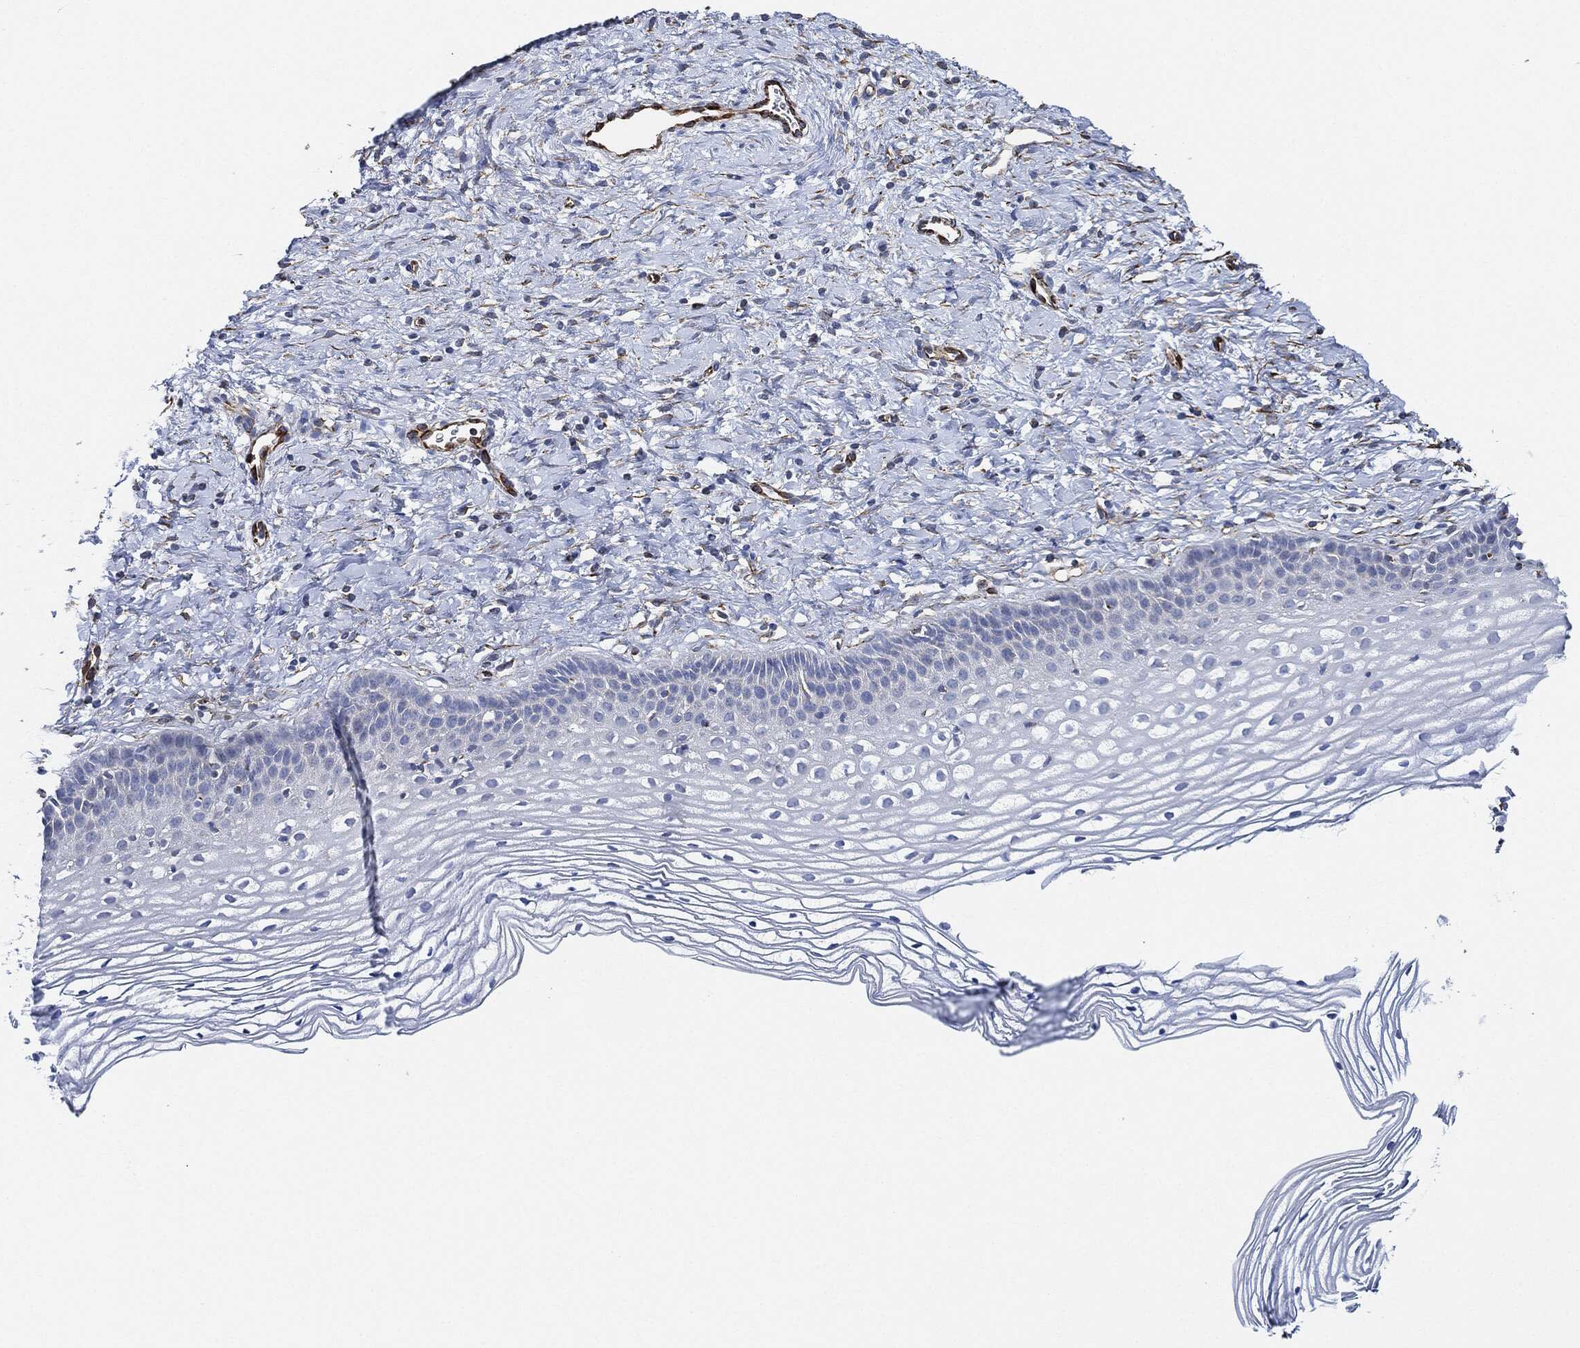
{"staining": {"intensity": "negative", "quantity": "none", "location": "none"}, "tissue": "cervix", "cell_type": "Glandular cells", "image_type": "normal", "snomed": [{"axis": "morphology", "description": "Normal tissue, NOS"}, {"axis": "topography", "description": "Cervix"}], "caption": "Immunohistochemistry histopathology image of unremarkable cervix stained for a protein (brown), which demonstrates no staining in glandular cells. (Stains: DAB (3,3'-diaminobenzidine) IHC with hematoxylin counter stain, Microscopy: brightfield microscopy at high magnification).", "gene": "THSD1", "patient": {"sex": "female", "age": 39}}